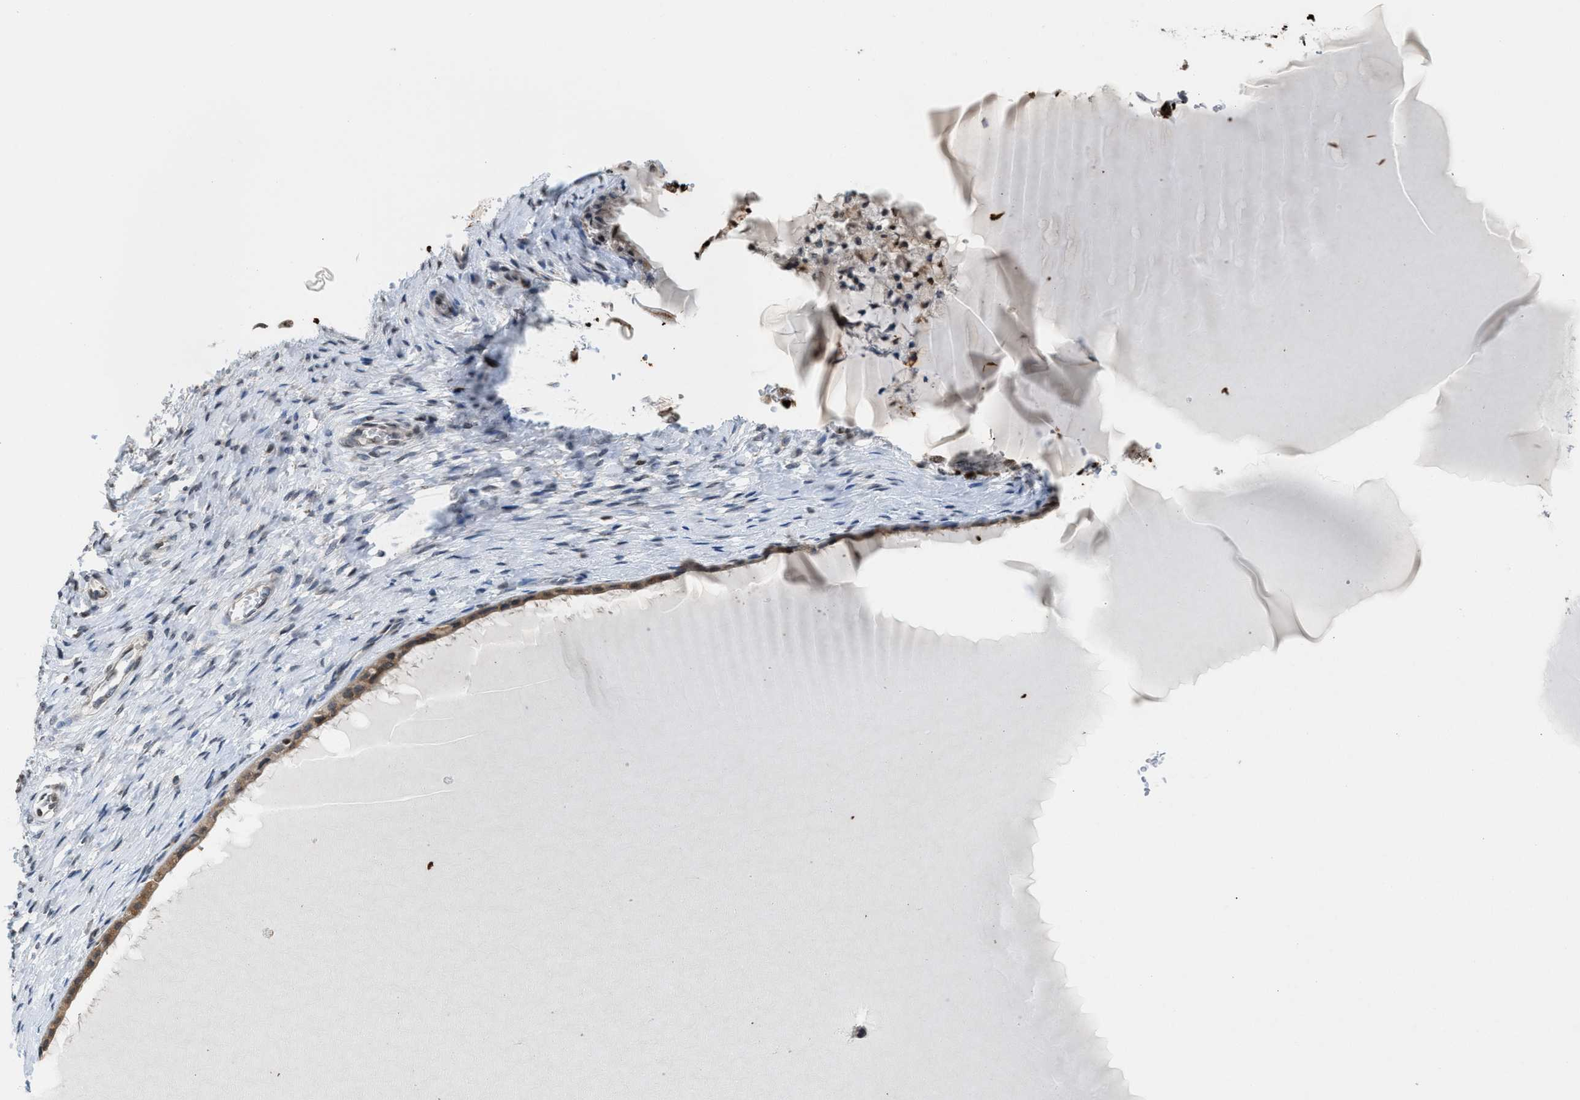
{"staining": {"intensity": "moderate", "quantity": ">75%", "location": "cytoplasmic/membranous"}, "tissue": "cervix", "cell_type": "Glandular cells", "image_type": "normal", "snomed": [{"axis": "morphology", "description": "Normal tissue, NOS"}, {"axis": "topography", "description": "Cervix"}], "caption": "Immunohistochemical staining of unremarkable cervix displays >75% levels of moderate cytoplasmic/membranous protein expression in about >75% of glandular cells. (Stains: DAB in brown, nuclei in blue, Microscopy: brightfield microscopy at high magnification).", "gene": "PRUNE2", "patient": {"sex": "female", "age": 55}}